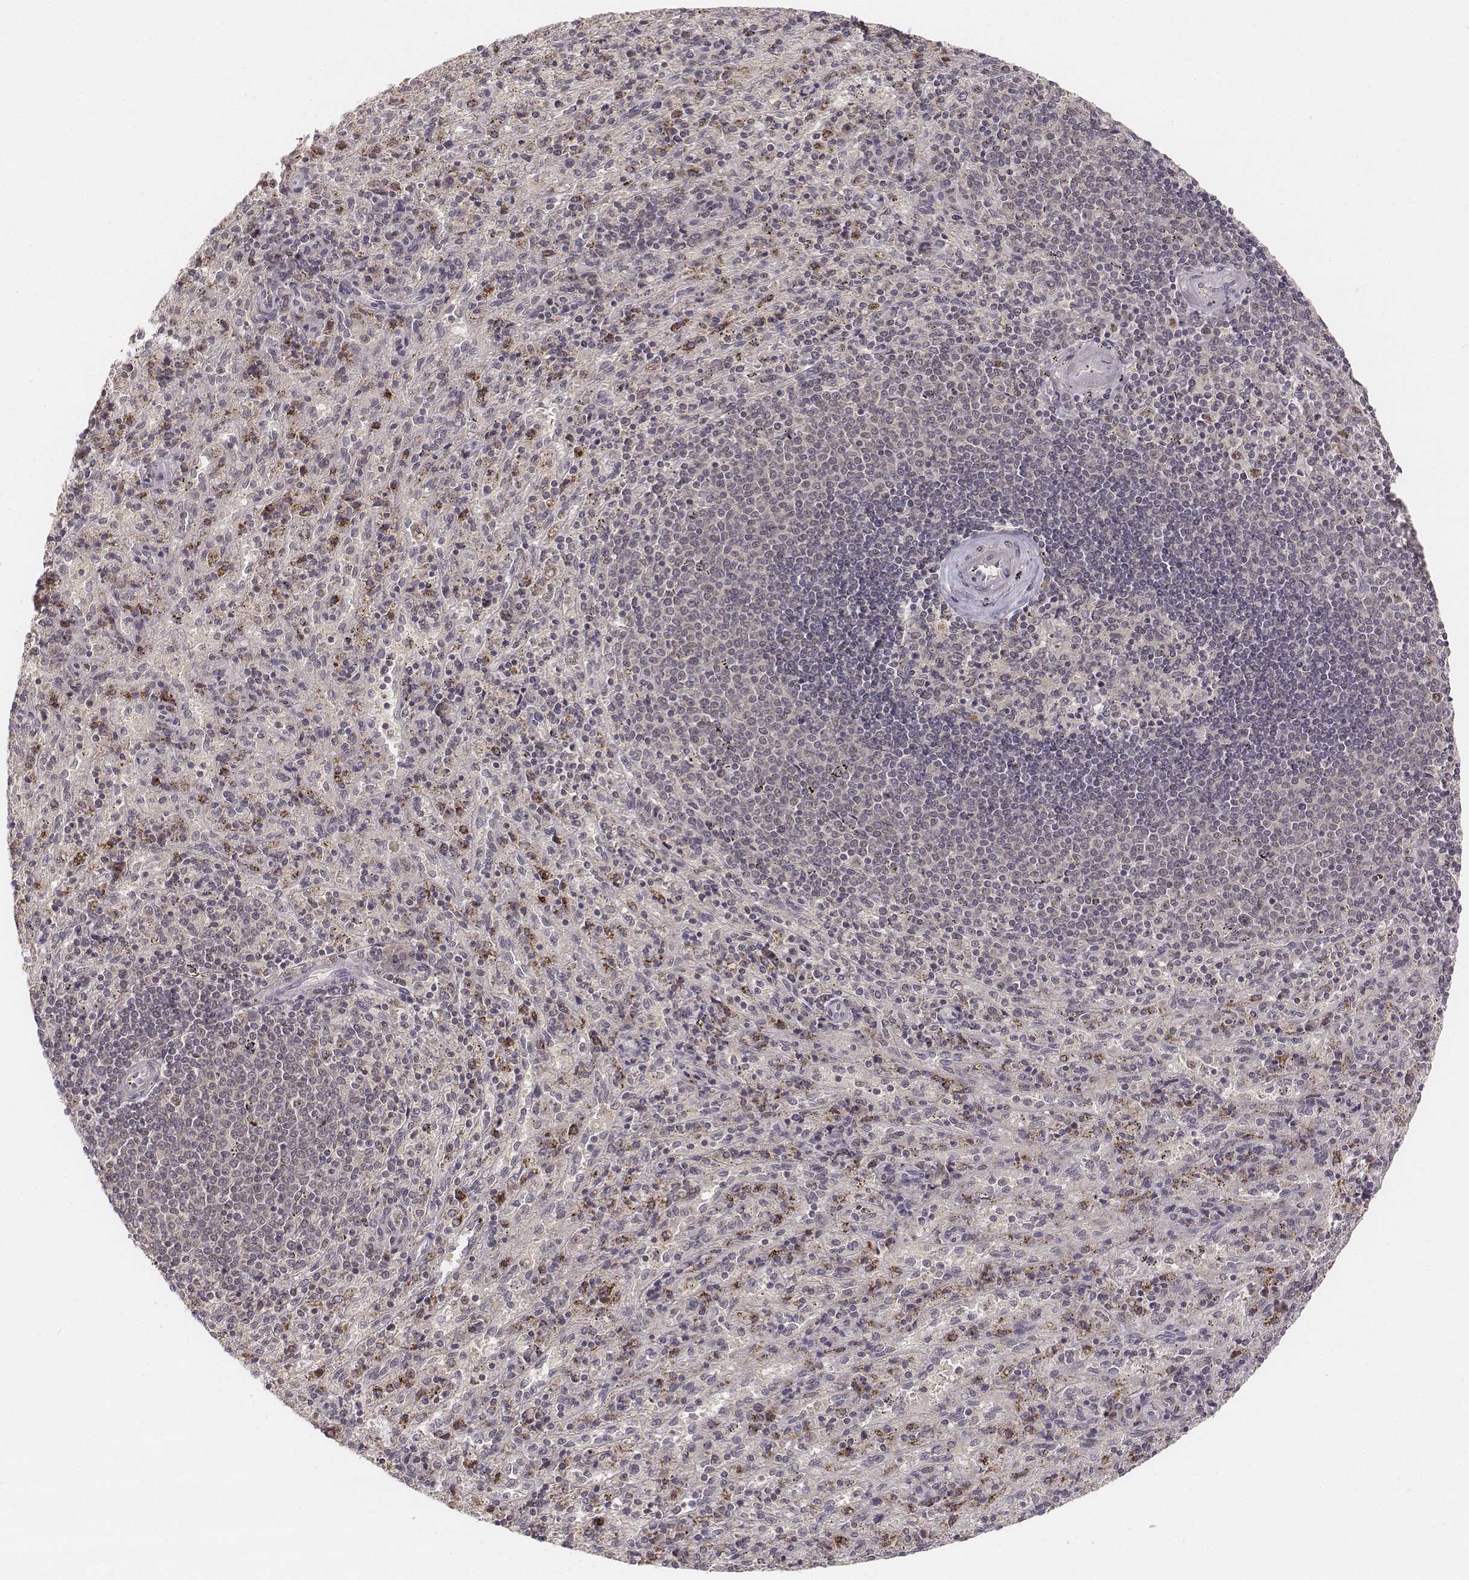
{"staining": {"intensity": "negative", "quantity": "none", "location": "none"}, "tissue": "spleen", "cell_type": "Cells in red pulp", "image_type": "normal", "snomed": [{"axis": "morphology", "description": "Normal tissue, NOS"}, {"axis": "topography", "description": "Spleen"}], "caption": "Photomicrograph shows no protein positivity in cells in red pulp of benign spleen. The staining was performed using DAB (3,3'-diaminobenzidine) to visualize the protein expression in brown, while the nuclei were stained in blue with hematoxylin (Magnification: 20x).", "gene": "FANCD2", "patient": {"sex": "male", "age": 57}}